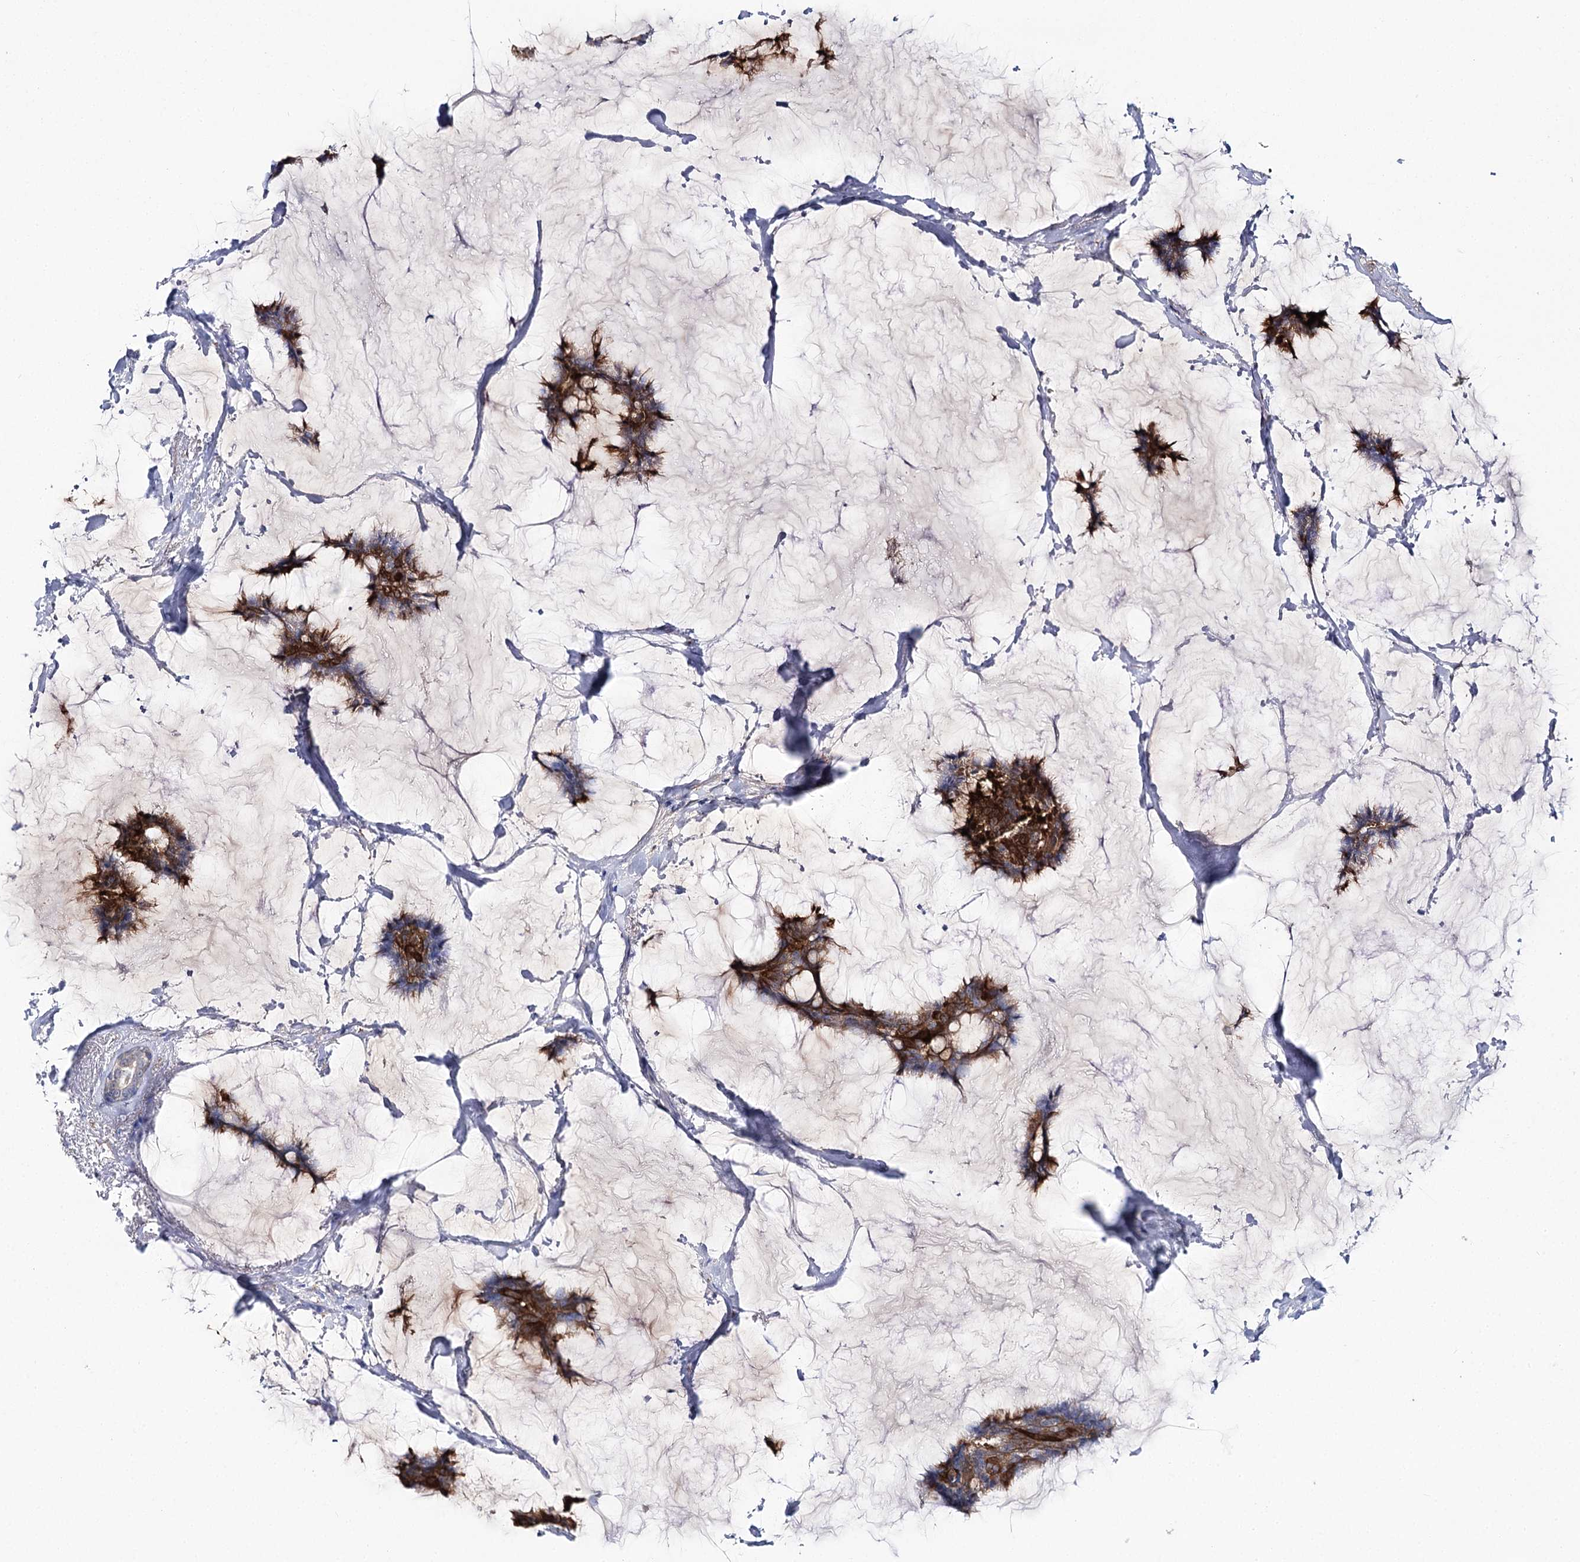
{"staining": {"intensity": "strong", "quantity": ">75%", "location": "cytoplasmic/membranous"}, "tissue": "breast cancer", "cell_type": "Tumor cells", "image_type": "cancer", "snomed": [{"axis": "morphology", "description": "Duct carcinoma"}, {"axis": "topography", "description": "Breast"}], "caption": "Immunohistochemistry (DAB (3,3'-diaminobenzidine)) staining of human breast intraductal carcinoma exhibits strong cytoplasmic/membranous protein expression in about >75% of tumor cells. (DAB = brown stain, brightfield microscopy at high magnification).", "gene": "UGDH", "patient": {"sex": "female", "age": 93}}